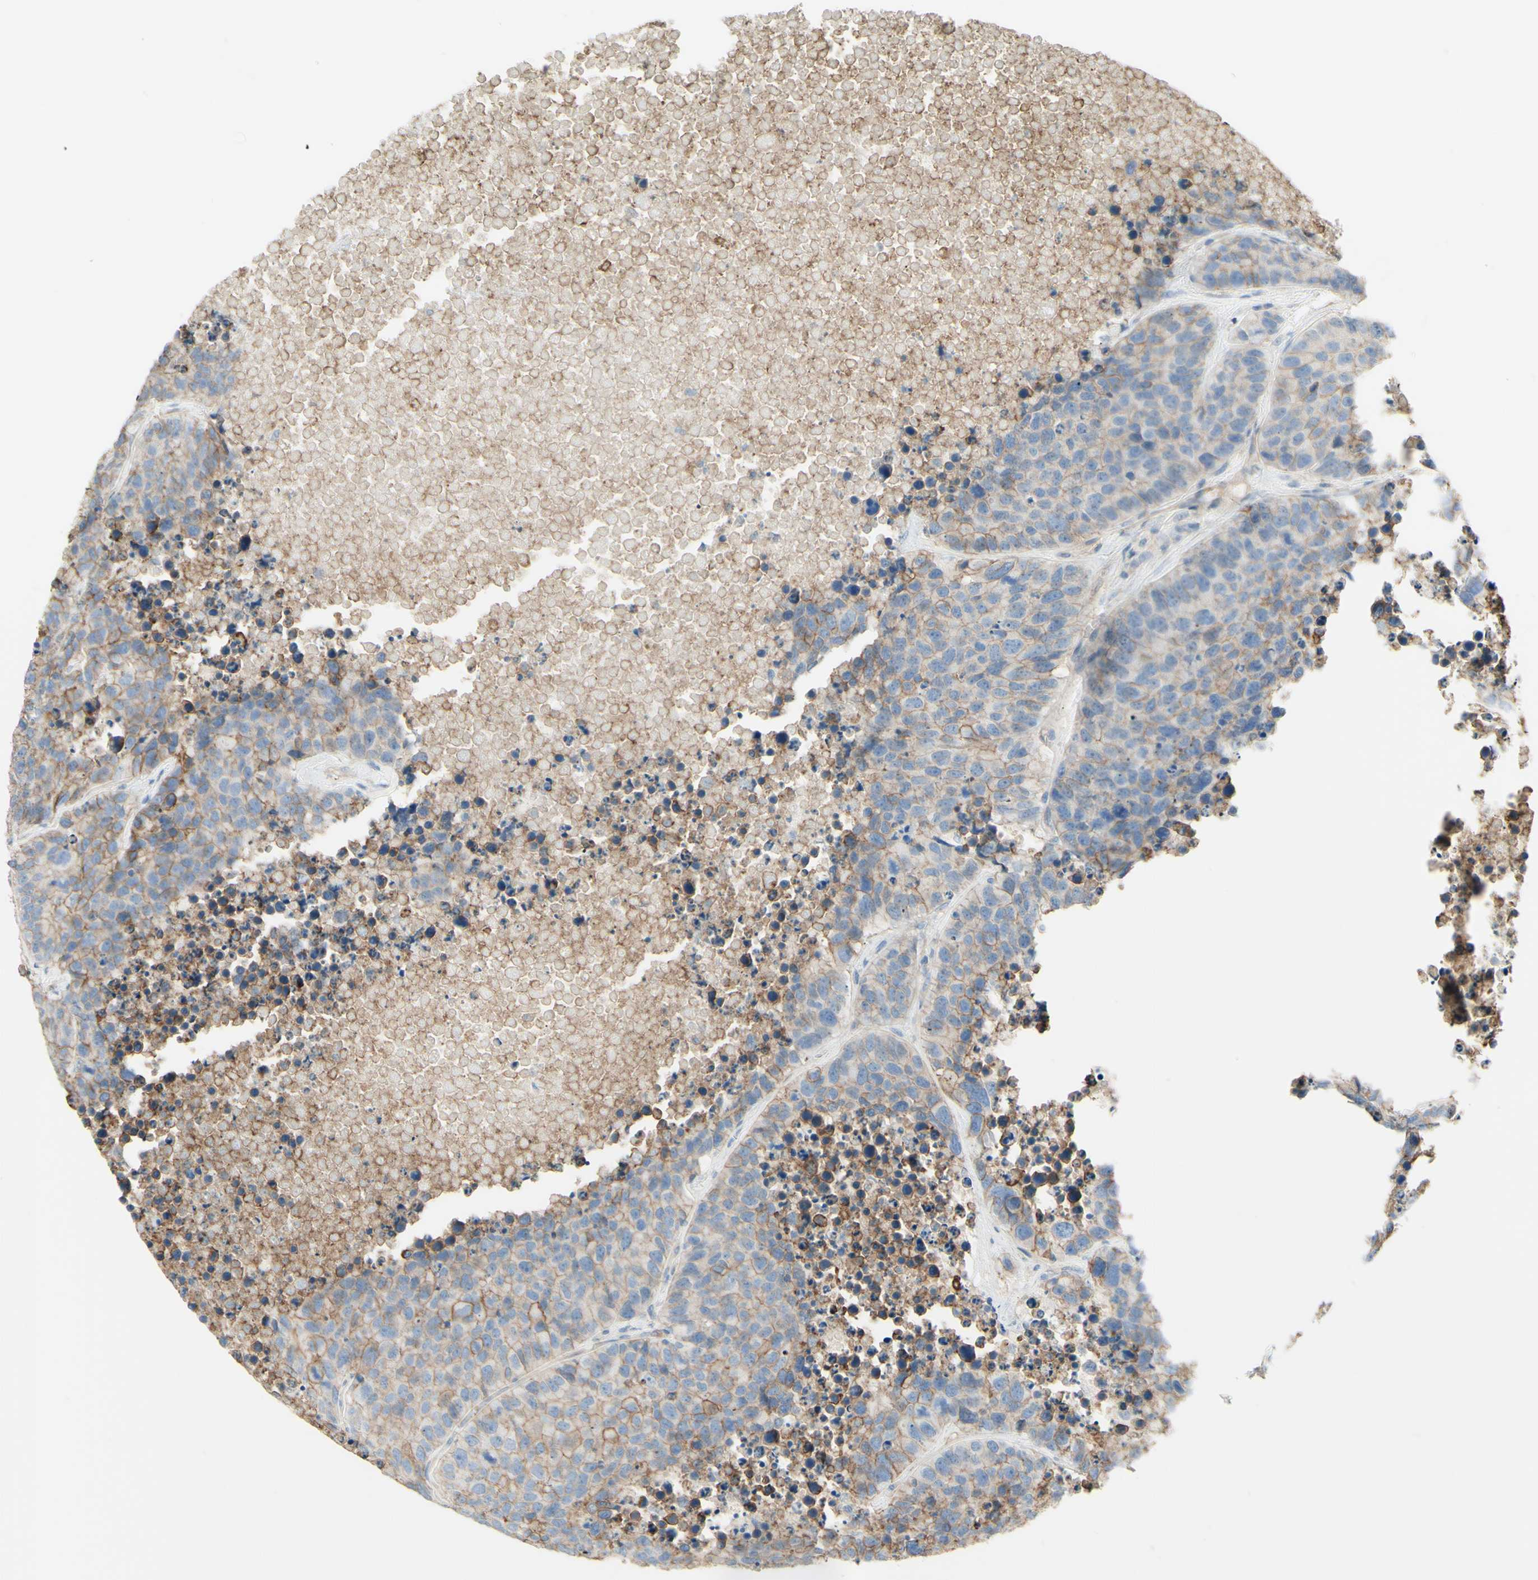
{"staining": {"intensity": "weak", "quantity": ">75%", "location": "cytoplasmic/membranous"}, "tissue": "carcinoid", "cell_type": "Tumor cells", "image_type": "cancer", "snomed": [{"axis": "morphology", "description": "Carcinoid, malignant, NOS"}, {"axis": "topography", "description": "Lung"}], "caption": "Immunohistochemical staining of malignant carcinoid shows low levels of weak cytoplasmic/membranous staining in about >75% of tumor cells.", "gene": "RNF149", "patient": {"sex": "male", "age": 60}}